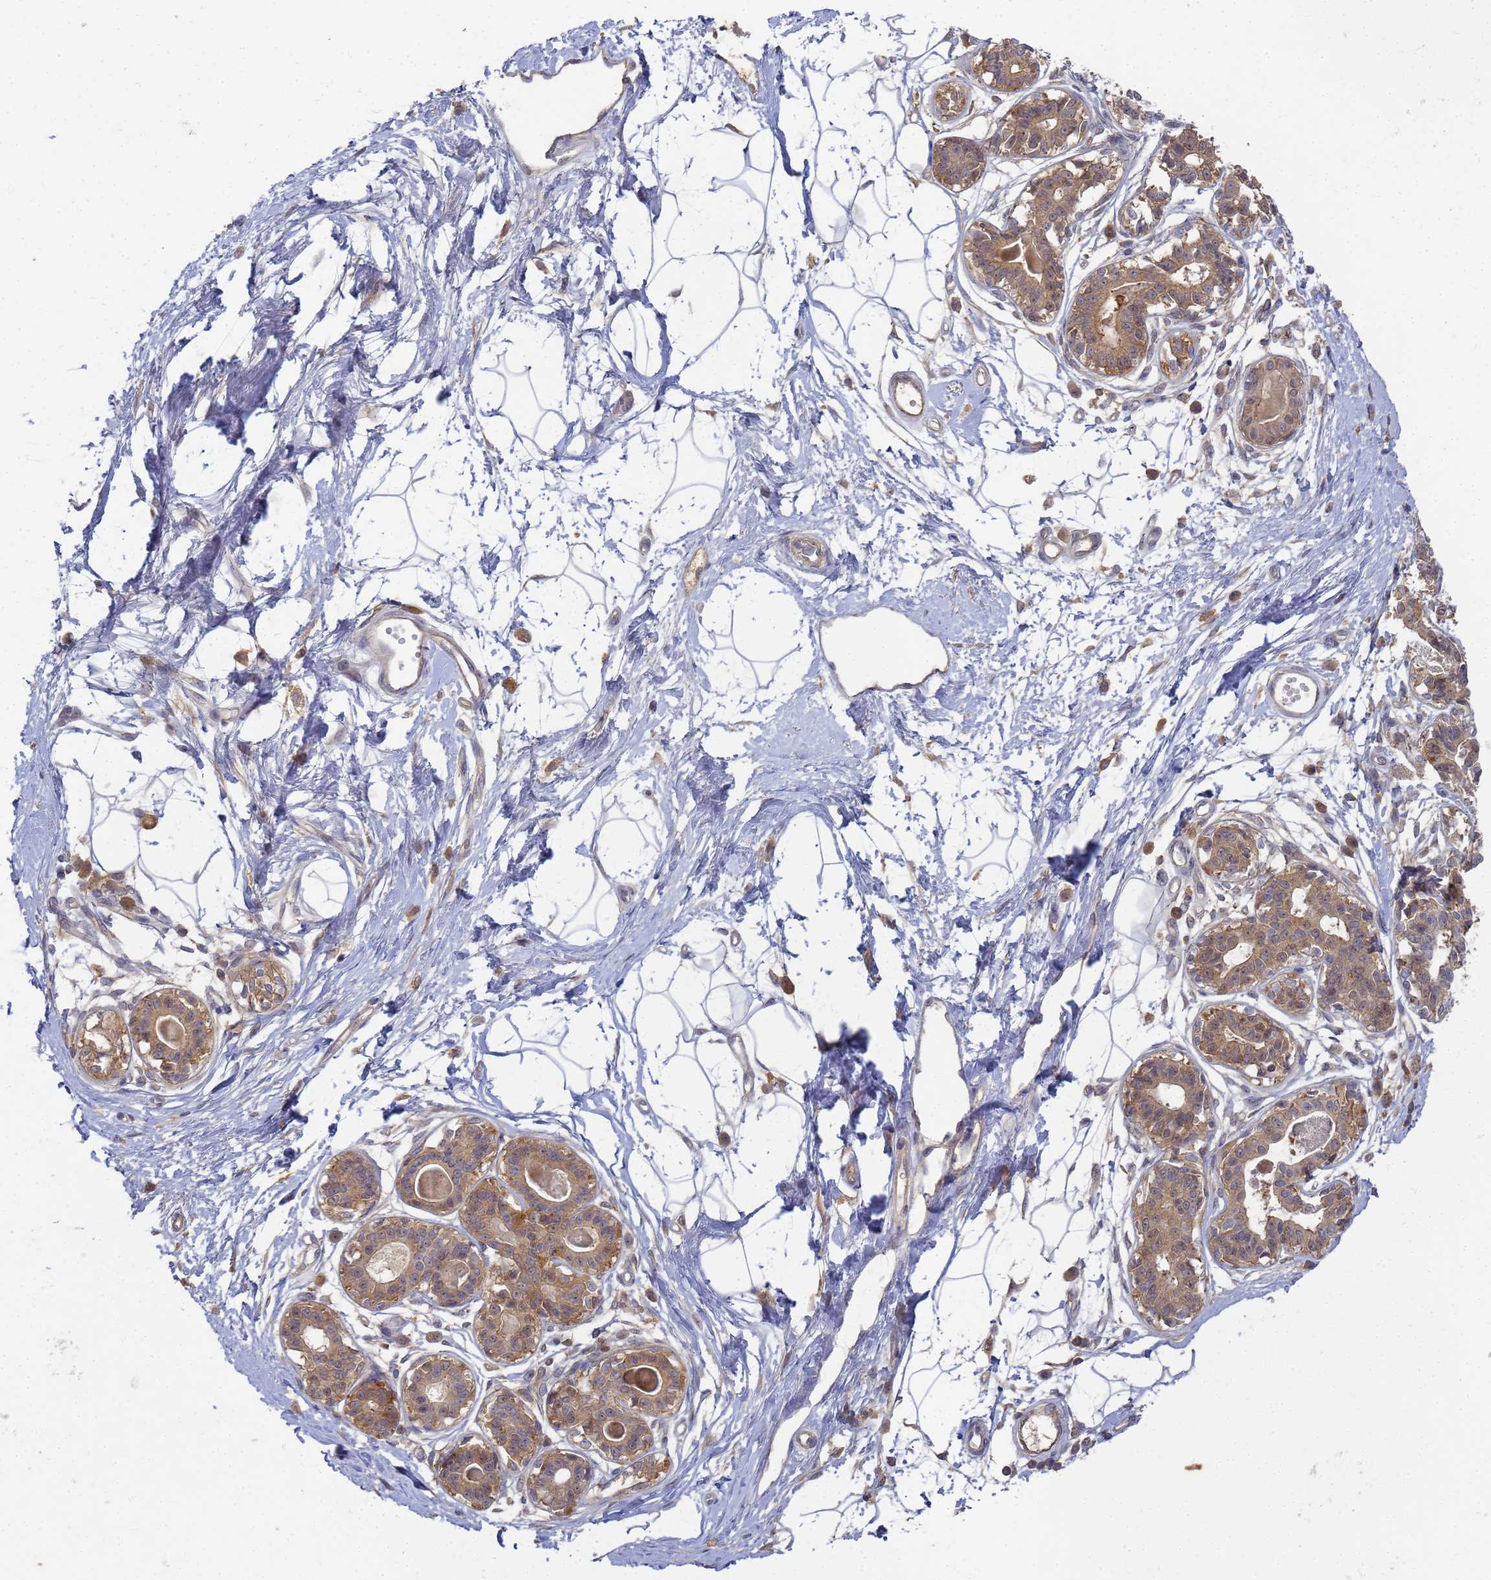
{"staining": {"intensity": "negative", "quantity": "none", "location": "none"}, "tissue": "breast", "cell_type": "Adipocytes", "image_type": "normal", "snomed": [{"axis": "morphology", "description": "Normal tissue, NOS"}, {"axis": "topography", "description": "Breast"}], "caption": "DAB (3,3'-diaminobenzidine) immunohistochemical staining of normal human breast exhibits no significant positivity in adipocytes. (IHC, brightfield microscopy, high magnification).", "gene": "SHARPIN", "patient": {"sex": "female", "age": 45}}